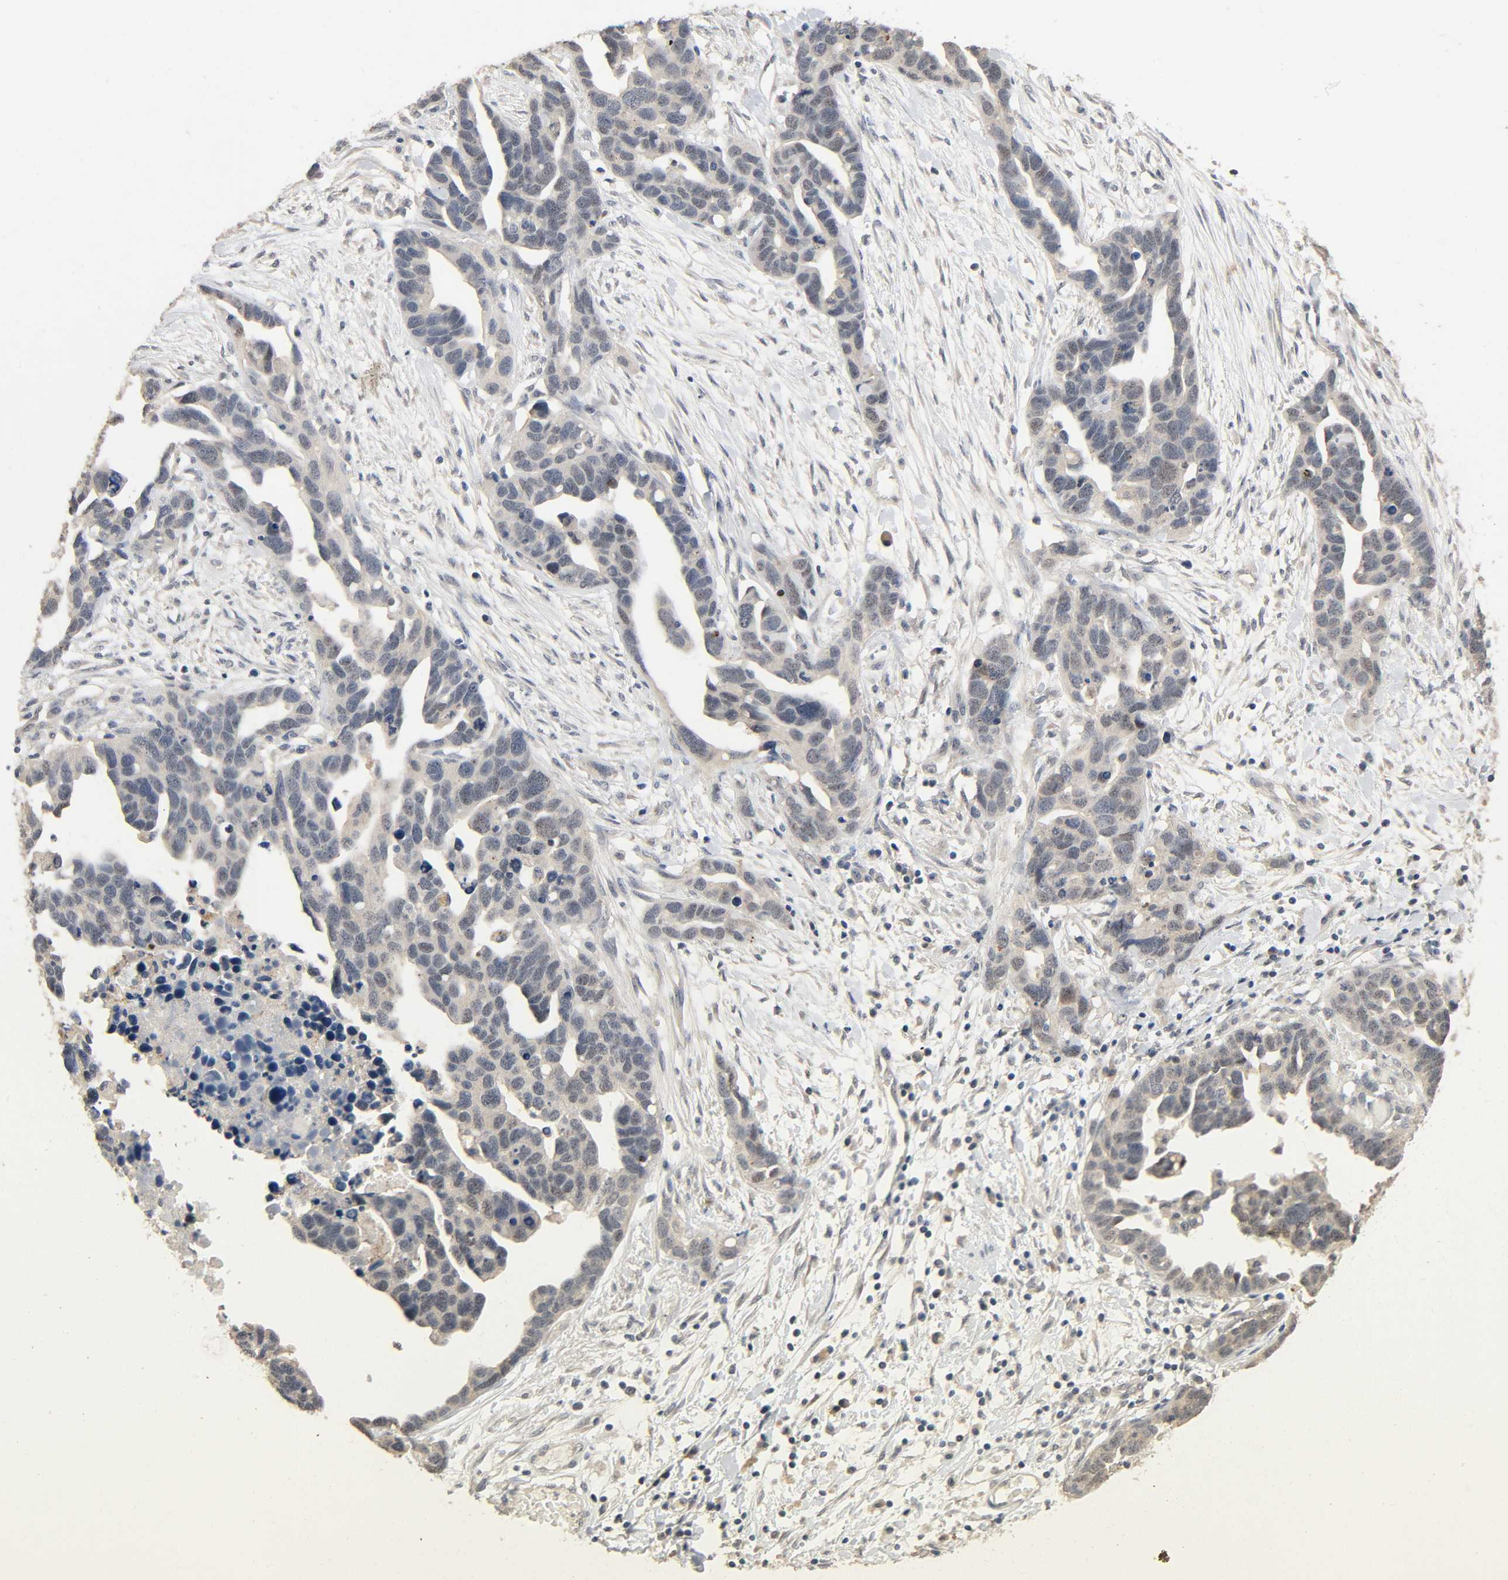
{"staining": {"intensity": "weak", "quantity": "<25%", "location": "cytoplasmic/membranous"}, "tissue": "ovarian cancer", "cell_type": "Tumor cells", "image_type": "cancer", "snomed": [{"axis": "morphology", "description": "Cystadenocarcinoma, serous, NOS"}, {"axis": "topography", "description": "Ovary"}], "caption": "Micrograph shows no protein staining in tumor cells of ovarian cancer (serous cystadenocarcinoma) tissue. The staining was performed using DAB (3,3'-diaminobenzidine) to visualize the protein expression in brown, while the nuclei were stained in blue with hematoxylin (Magnification: 20x).", "gene": "MAGEA8", "patient": {"sex": "female", "age": 54}}